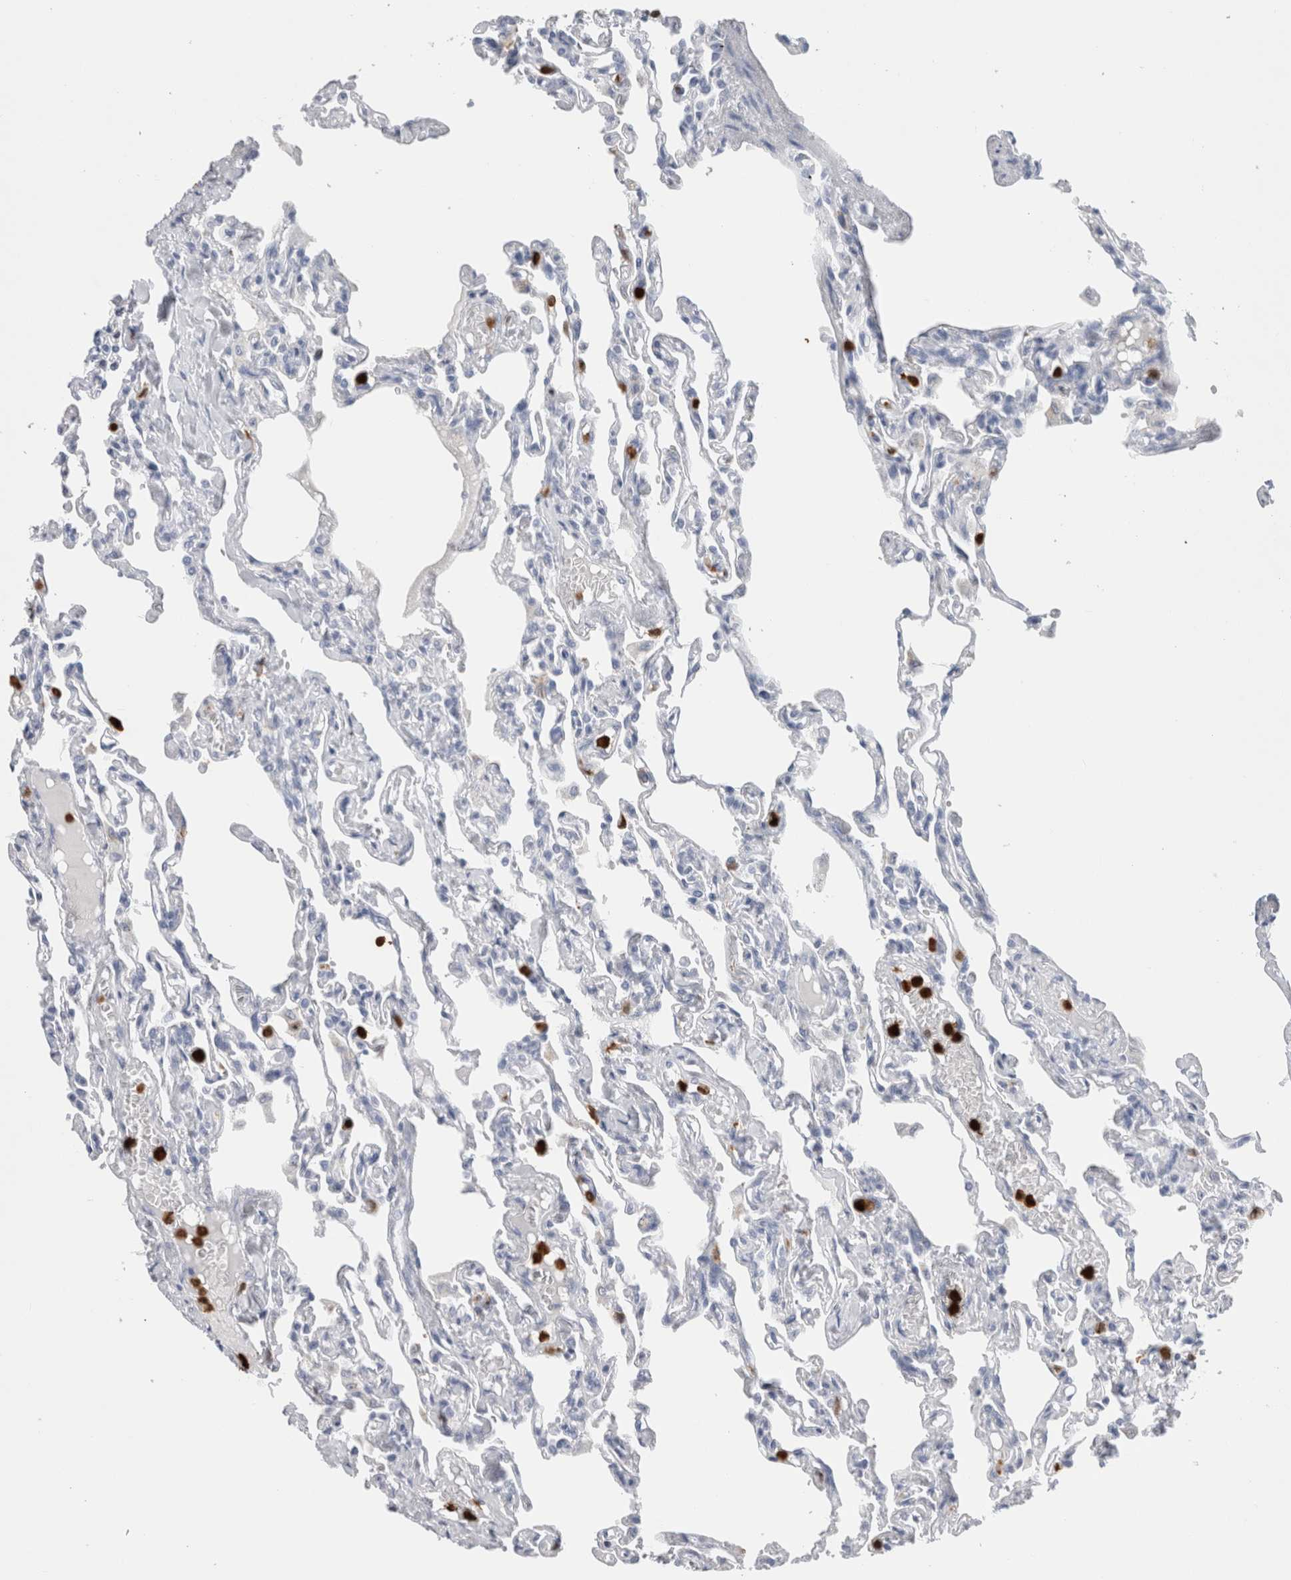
{"staining": {"intensity": "negative", "quantity": "none", "location": "none"}, "tissue": "lung", "cell_type": "Alveolar cells", "image_type": "normal", "snomed": [{"axis": "morphology", "description": "Normal tissue, NOS"}, {"axis": "topography", "description": "Lung"}], "caption": "High power microscopy photomicrograph of an immunohistochemistry (IHC) micrograph of unremarkable lung, revealing no significant positivity in alveolar cells.", "gene": "S100A8", "patient": {"sex": "male", "age": 21}}